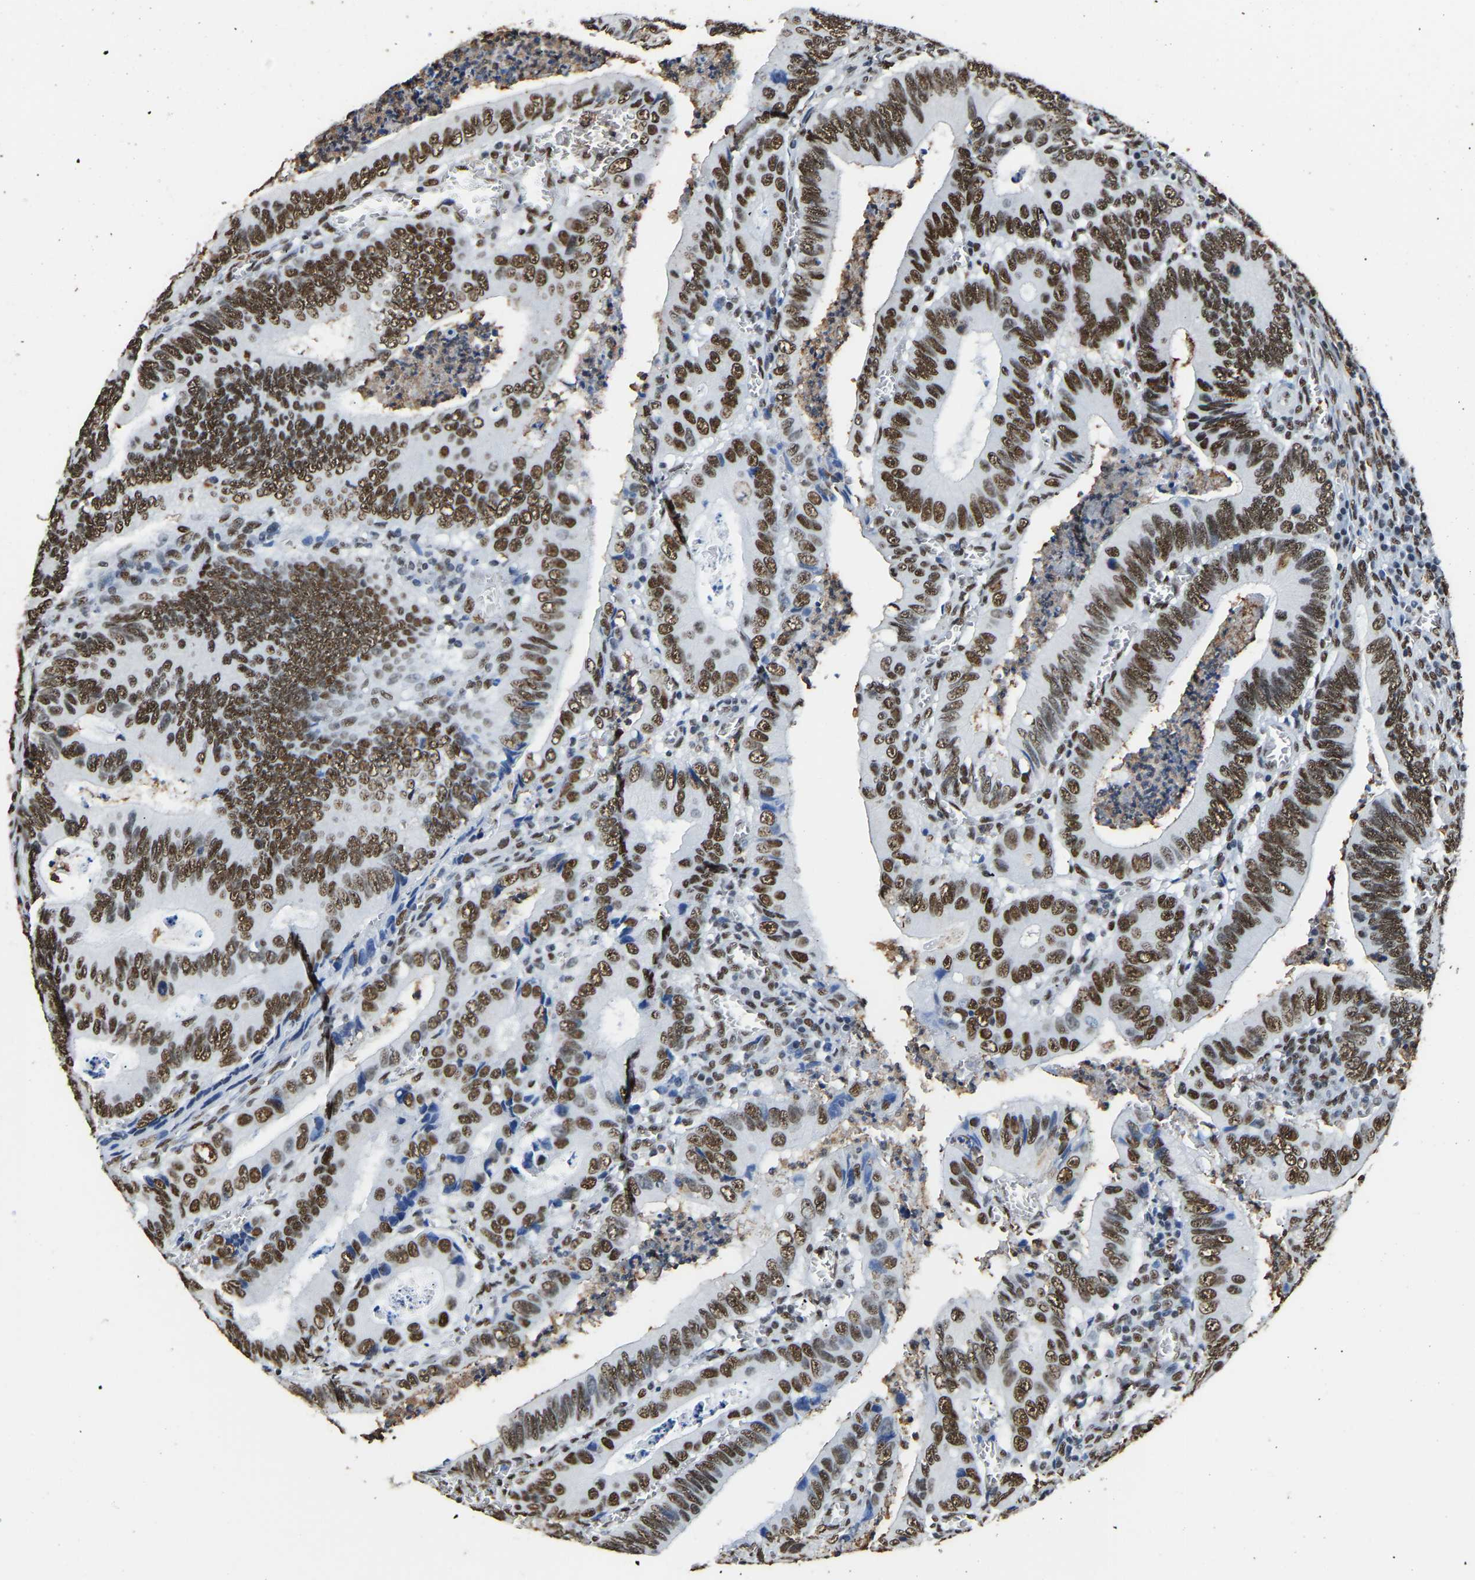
{"staining": {"intensity": "strong", "quantity": ">75%", "location": "nuclear"}, "tissue": "colorectal cancer", "cell_type": "Tumor cells", "image_type": "cancer", "snomed": [{"axis": "morphology", "description": "Inflammation, NOS"}, {"axis": "morphology", "description": "Adenocarcinoma, NOS"}, {"axis": "topography", "description": "Colon"}], "caption": "Immunohistochemical staining of human colorectal cancer exhibits strong nuclear protein positivity in about >75% of tumor cells. The protein of interest is shown in brown color, while the nuclei are stained blue.", "gene": "SAFB", "patient": {"sex": "male", "age": 72}}